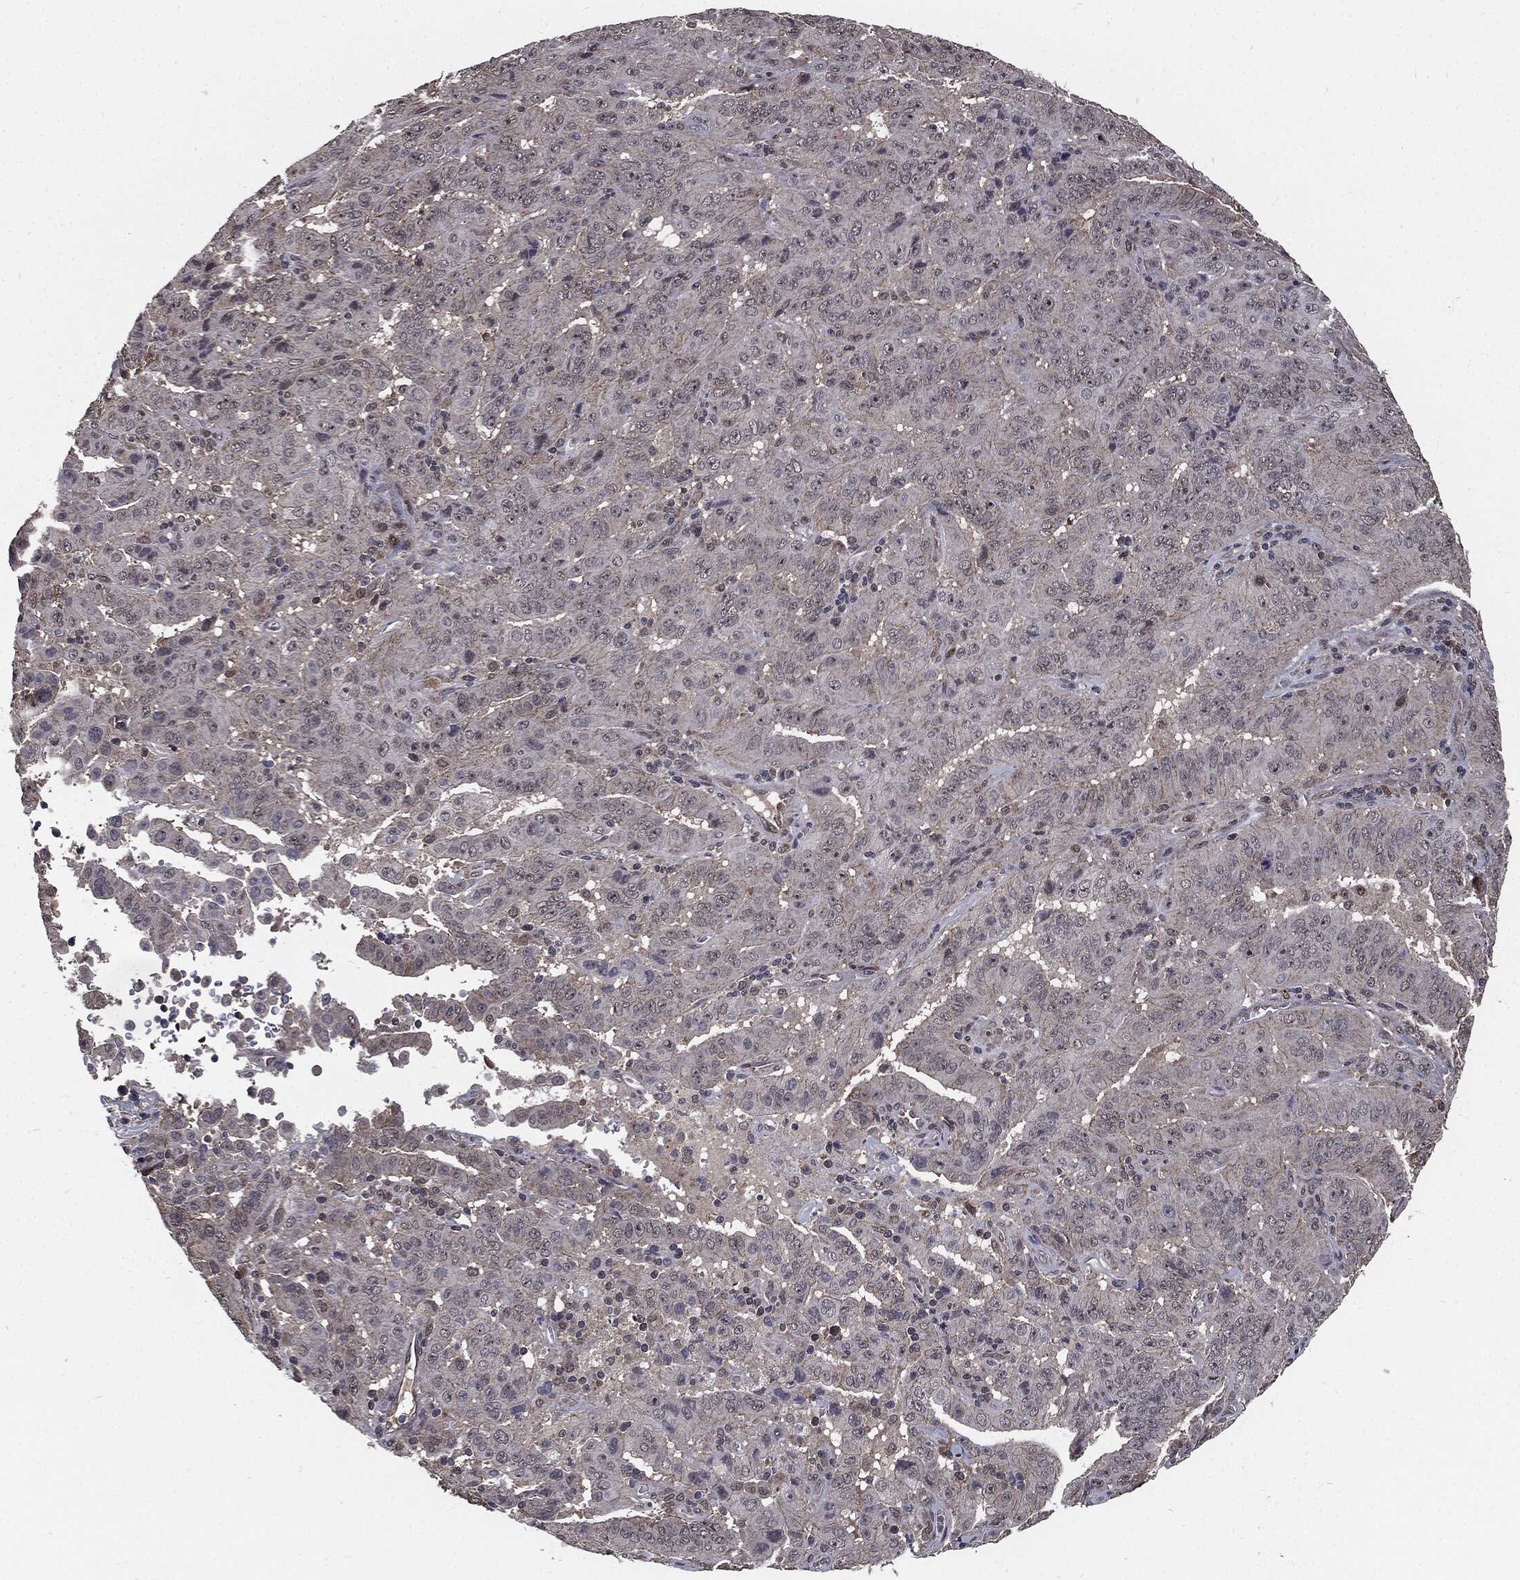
{"staining": {"intensity": "negative", "quantity": "none", "location": "none"}, "tissue": "pancreatic cancer", "cell_type": "Tumor cells", "image_type": "cancer", "snomed": [{"axis": "morphology", "description": "Adenocarcinoma, NOS"}, {"axis": "topography", "description": "Pancreas"}], "caption": "This is an immunohistochemistry micrograph of pancreatic adenocarcinoma. There is no staining in tumor cells.", "gene": "PTPA", "patient": {"sex": "male", "age": 63}}